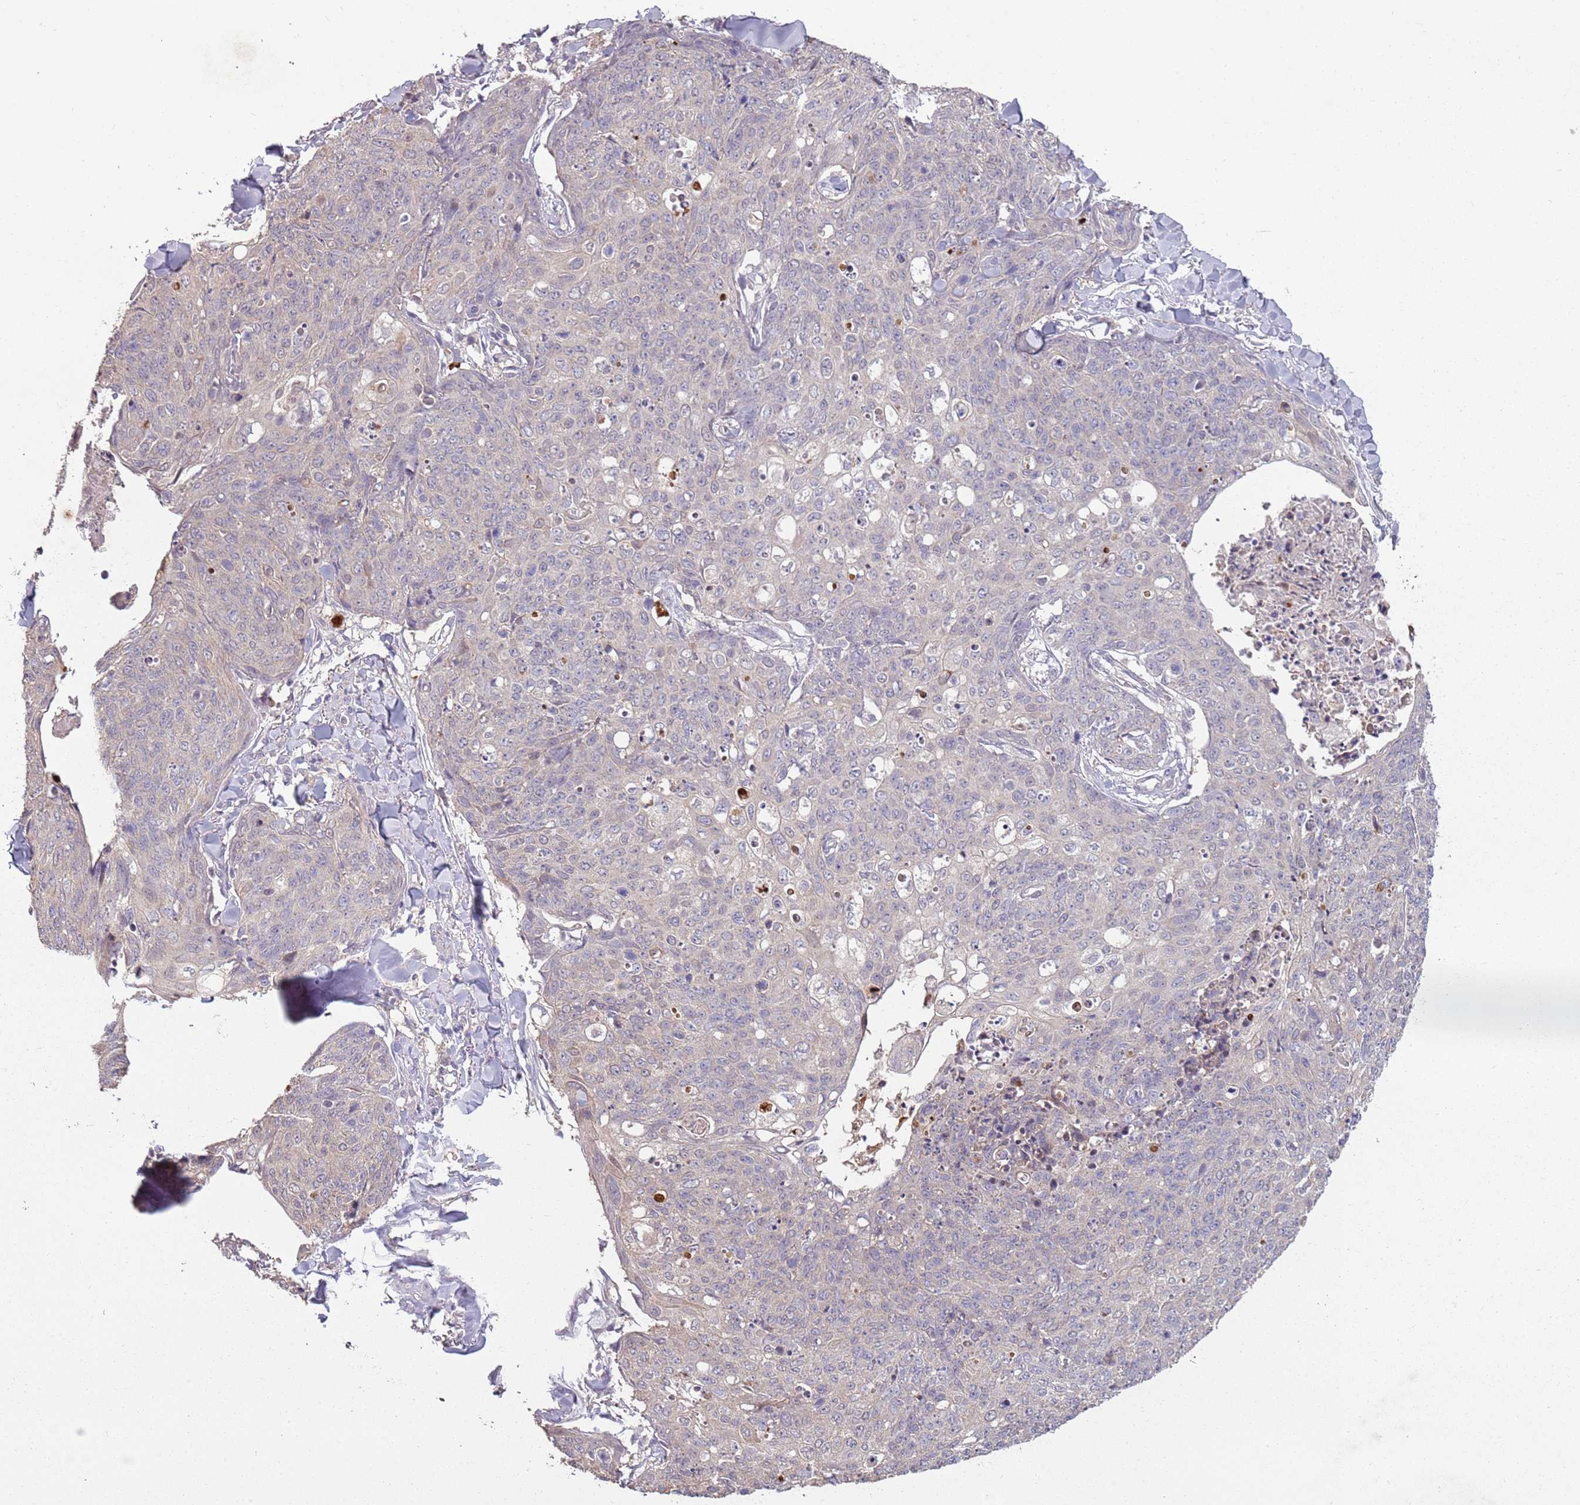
{"staining": {"intensity": "negative", "quantity": "none", "location": "none"}, "tissue": "skin cancer", "cell_type": "Tumor cells", "image_type": "cancer", "snomed": [{"axis": "morphology", "description": "Squamous cell carcinoma, NOS"}, {"axis": "topography", "description": "Skin"}, {"axis": "topography", "description": "Vulva"}], "caption": "This is a micrograph of IHC staining of squamous cell carcinoma (skin), which shows no staining in tumor cells.", "gene": "TEKT4", "patient": {"sex": "female", "age": 85}}